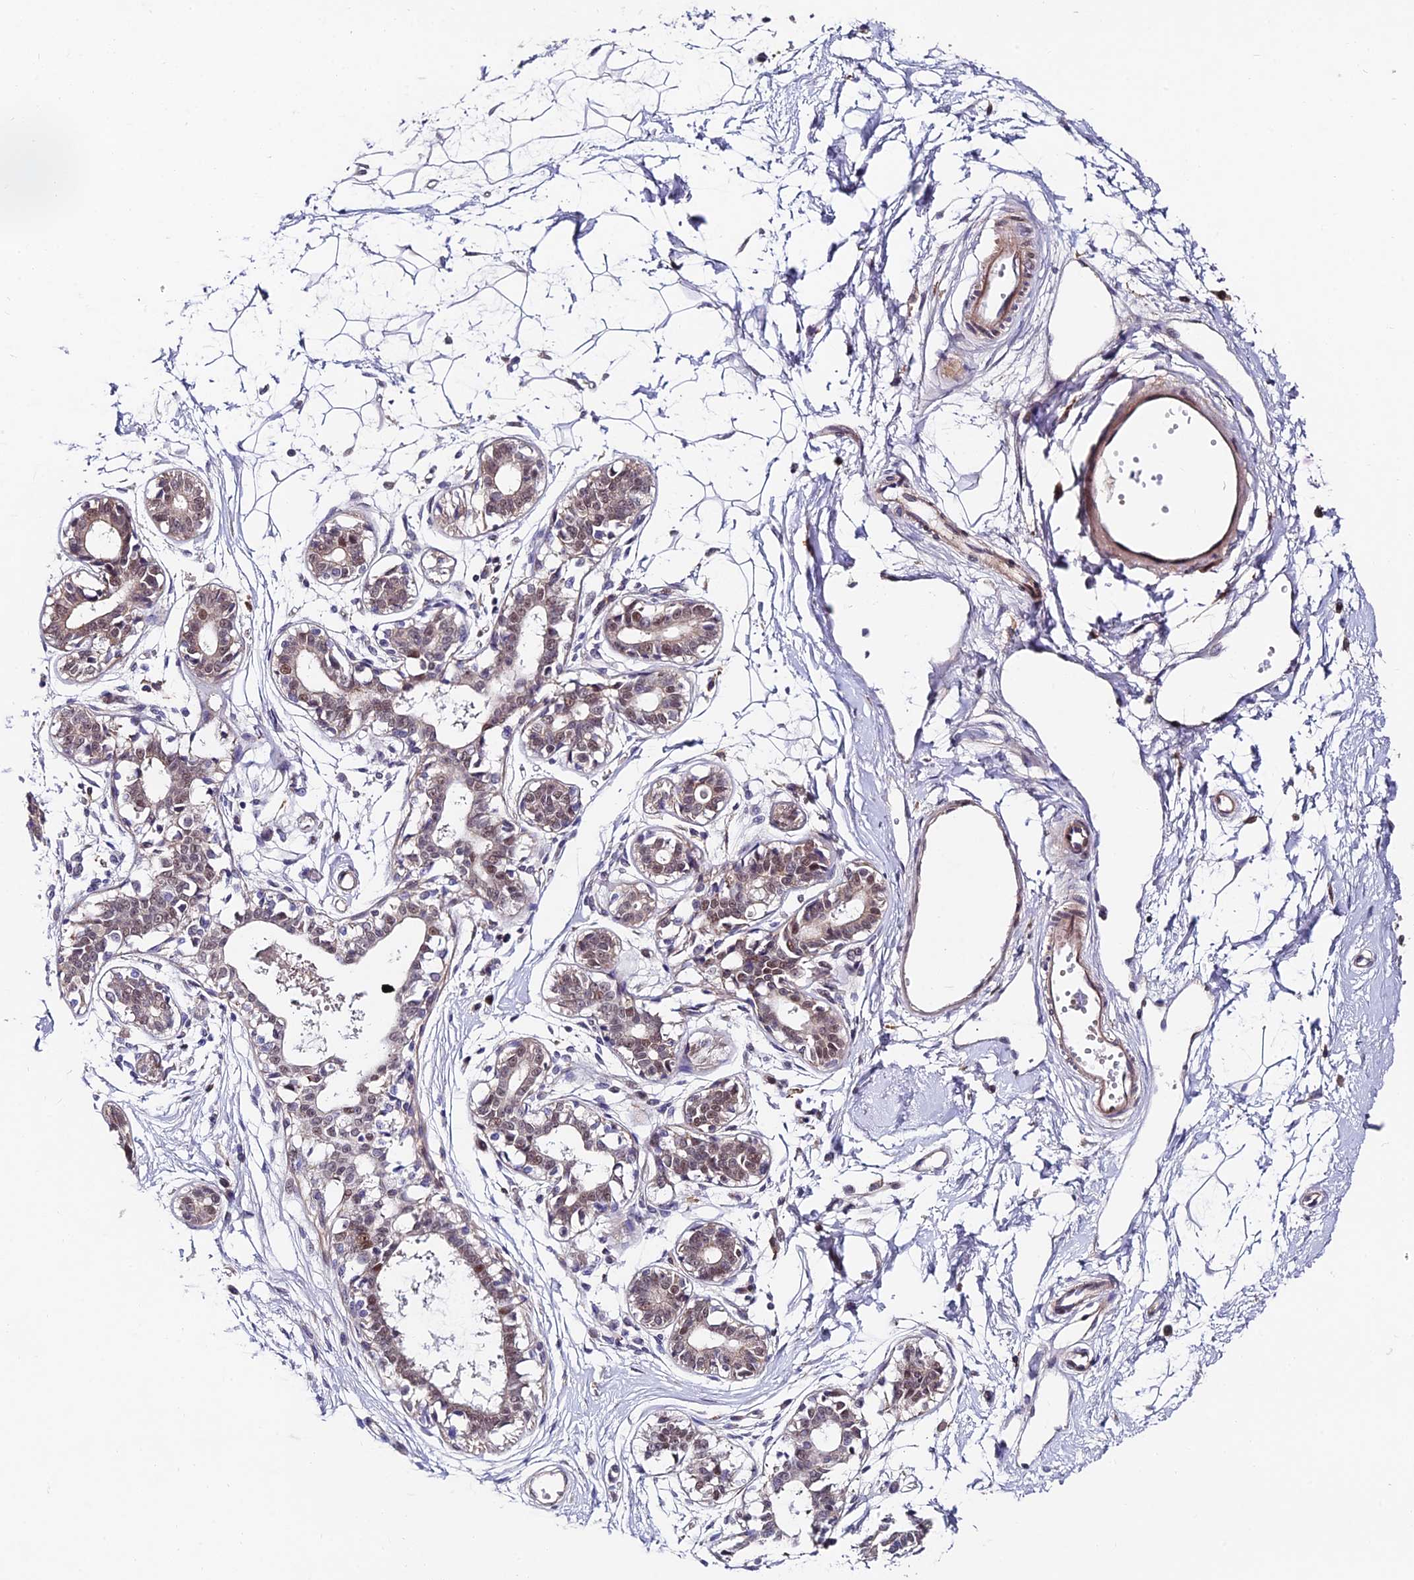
{"staining": {"intensity": "negative", "quantity": "none", "location": "none"}, "tissue": "breast", "cell_type": "Adipocytes", "image_type": "normal", "snomed": [{"axis": "morphology", "description": "Normal tissue, NOS"}, {"axis": "topography", "description": "Breast"}], "caption": "Immunohistochemistry (IHC) micrograph of normal breast: human breast stained with DAB (3,3'-diaminobenzidine) shows no significant protein positivity in adipocytes.", "gene": "TRIM24", "patient": {"sex": "female", "age": 45}}